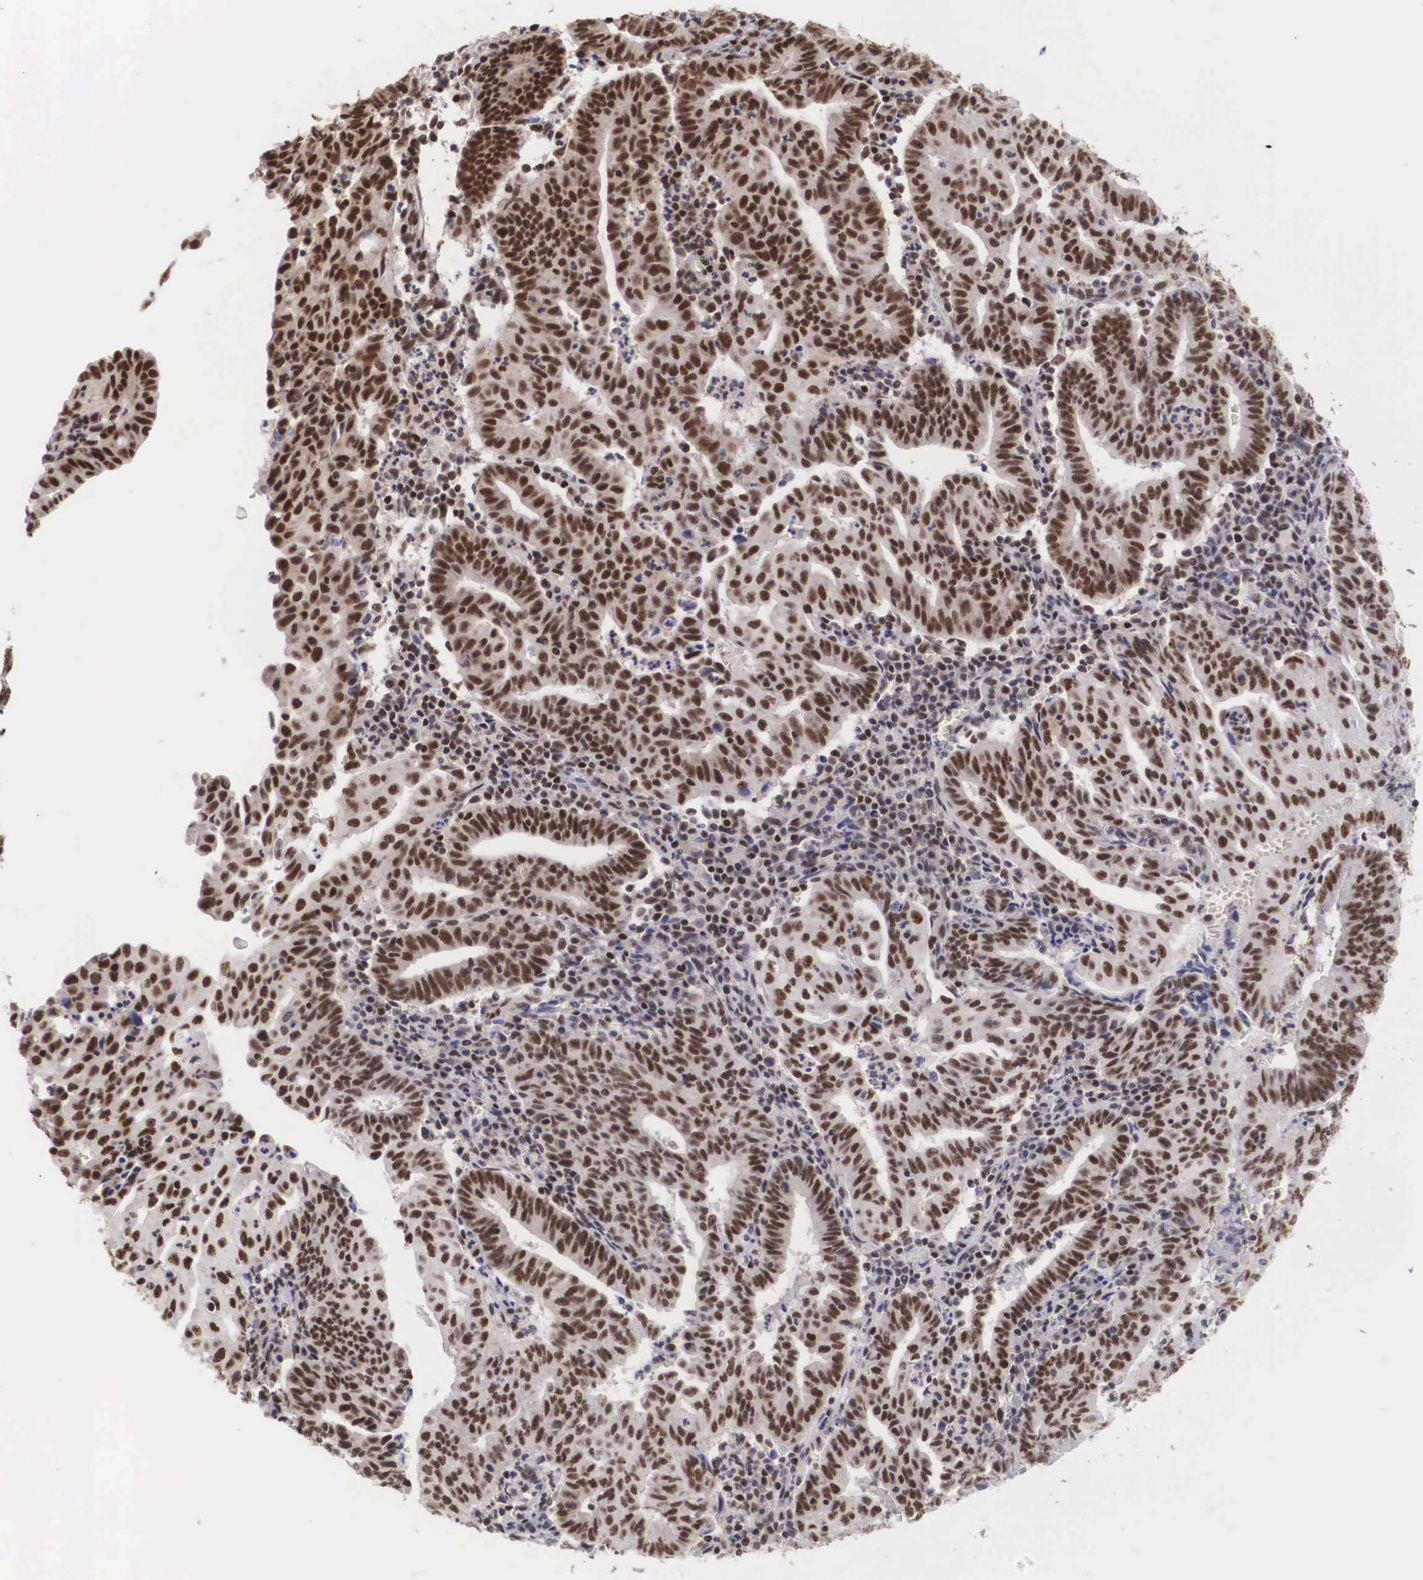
{"staining": {"intensity": "strong", "quantity": ">75%", "location": "nuclear"}, "tissue": "endometrial cancer", "cell_type": "Tumor cells", "image_type": "cancer", "snomed": [{"axis": "morphology", "description": "Adenocarcinoma, NOS"}, {"axis": "topography", "description": "Endometrium"}], "caption": "An image showing strong nuclear staining in approximately >75% of tumor cells in endometrial cancer (adenocarcinoma), as visualized by brown immunohistochemical staining.", "gene": "HTATSF1", "patient": {"sex": "female", "age": 60}}